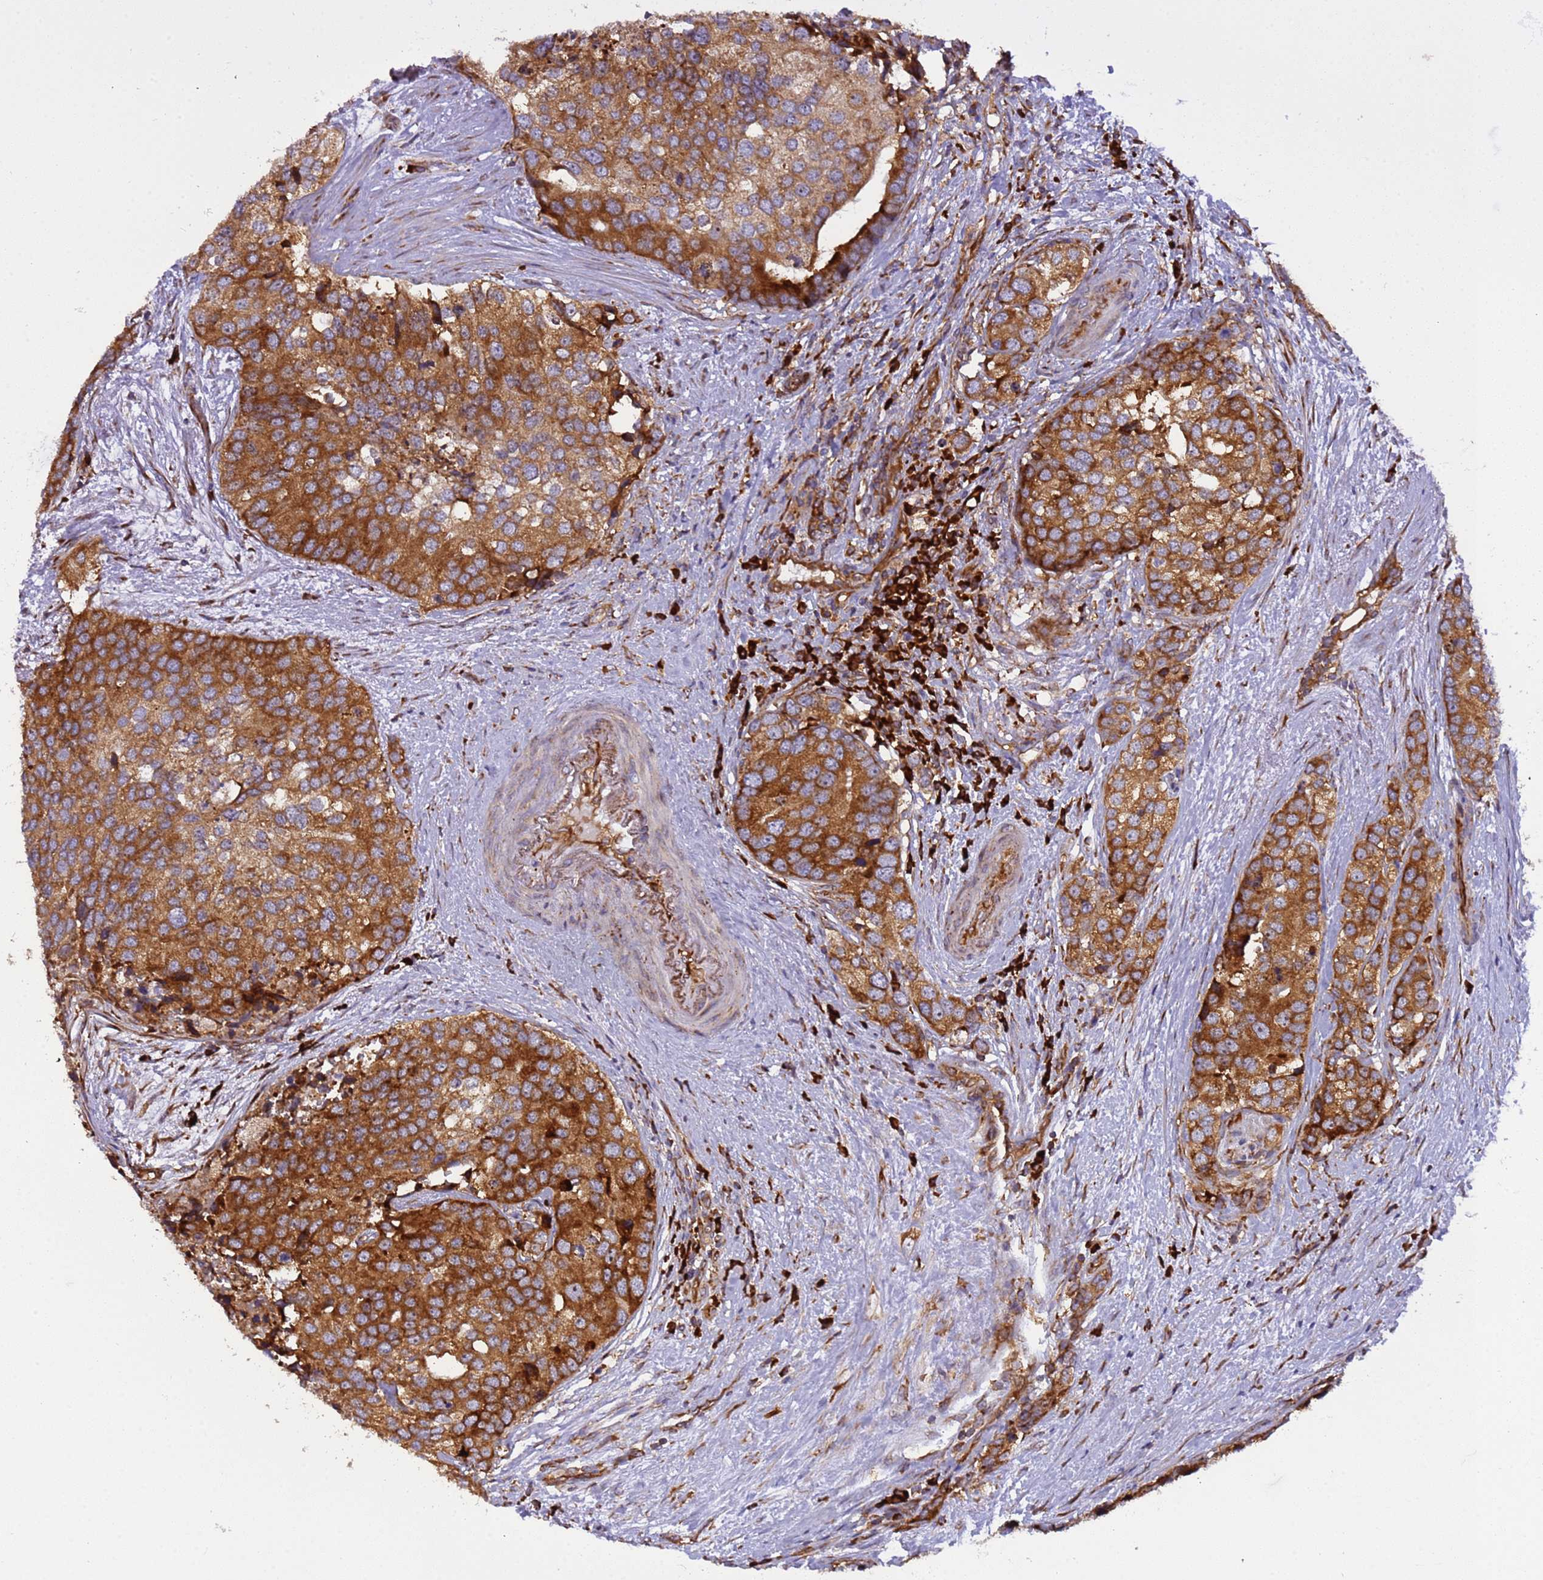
{"staining": {"intensity": "strong", "quantity": ">75%", "location": "cytoplasmic/membranous"}, "tissue": "prostate cancer", "cell_type": "Tumor cells", "image_type": "cancer", "snomed": [{"axis": "morphology", "description": "Adenocarcinoma, High grade"}, {"axis": "topography", "description": "Prostate"}], "caption": "Immunohistochemistry (IHC) of prostate cancer shows high levels of strong cytoplasmic/membranous staining in approximately >75% of tumor cells. (DAB (3,3'-diaminobenzidine) = brown stain, brightfield microscopy at high magnification).", "gene": "RPL36", "patient": {"sex": "male", "age": 62}}